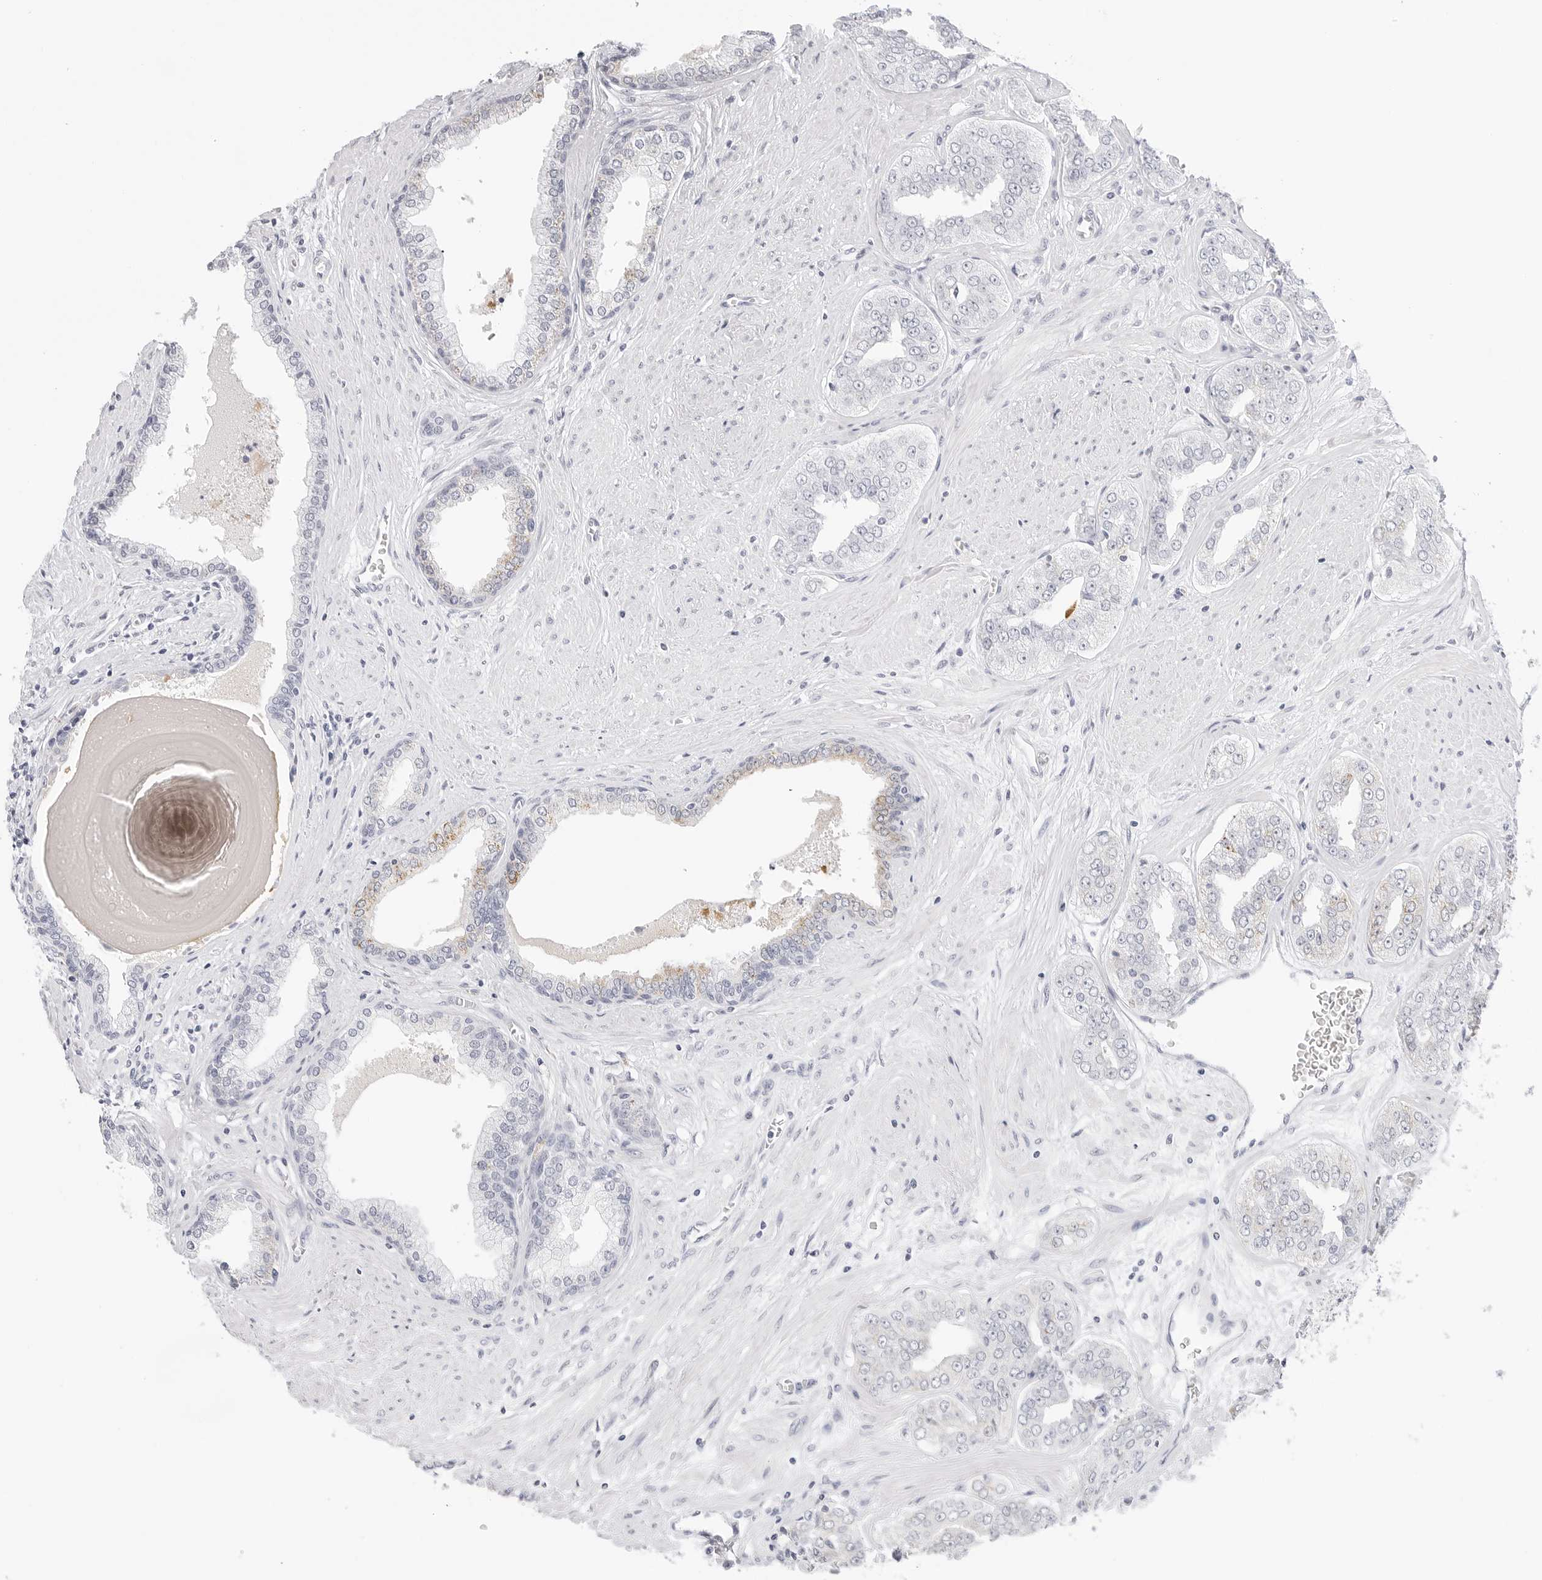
{"staining": {"intensity": "negative", "quantity": "none", "location": "none"}, "tissue": "prostate cancer", "cell_type": "Tumor cells", "image_type": "cancer", "snomed": [{"axis": "morphology", "description": "Adenocarcinoma, High grade"}, {"axis": "topography", "description": "Prostate"}], "caption": "This is a histopathology image of immunohistochemistry (IHC) staining of prostate high-grade adenocarcinoma, which shows no positivity in tumor cells.", "gene": "HMGCS2", "patient": {"sex": "male", "age": 71}}